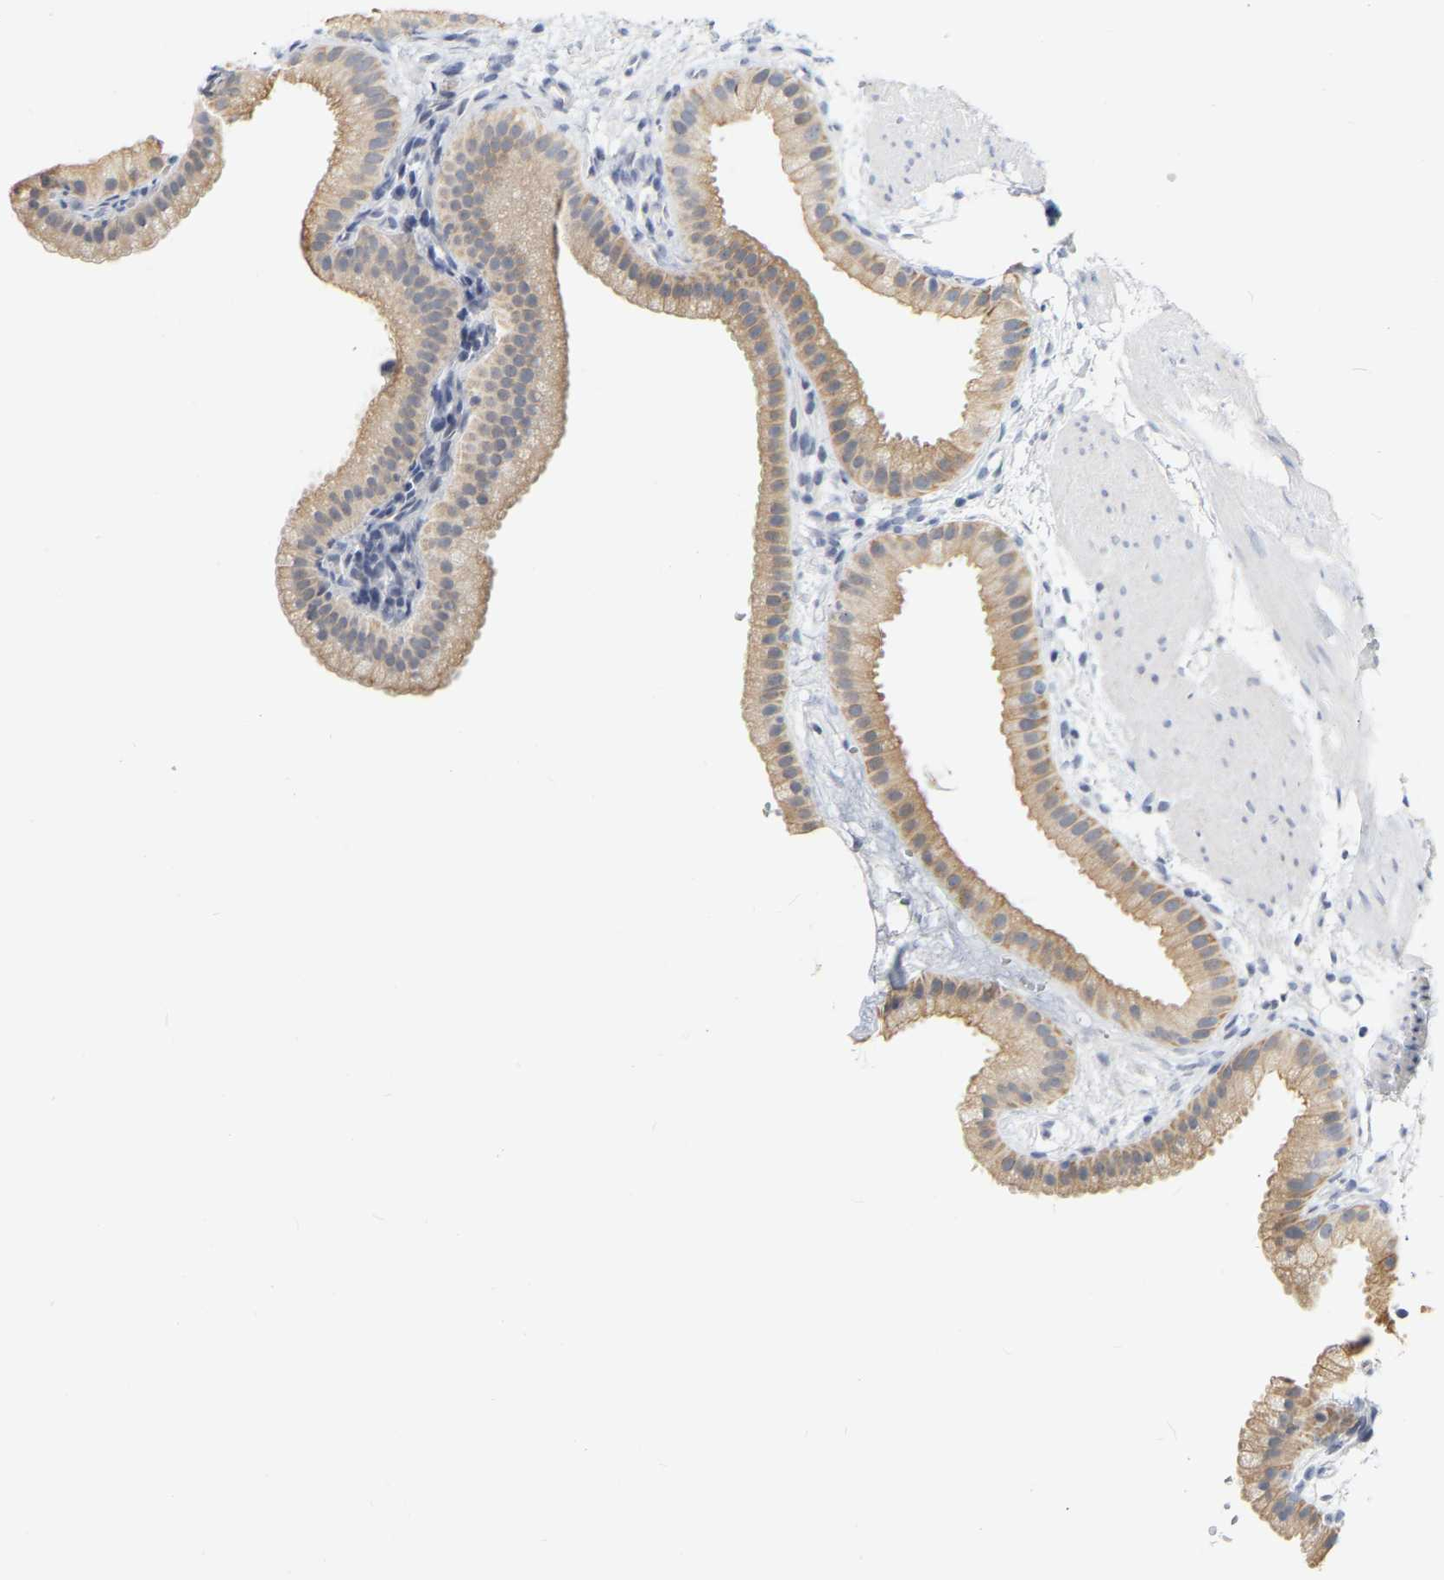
{"staining": {"intensity": "weak", "quantity": ">75%", "location": "cytoplasmic/membranous"}, "tissue": "gallbladder", "cell_type": "Glandular cells", "image_type": "normal", "snomed": [{"axis": "morphology", "description": "Normal tissue, NOS"}, {"axis": "topography", "description": "Gallbladder"}], "caption": "Glandular cells reveal low levels of weak cytoplasmic/membranous staining in approximately >75% of cells in unremarkable human gallbladder.", "gene": "KRT76", "patient": {"sex": "female", "age": 64}}